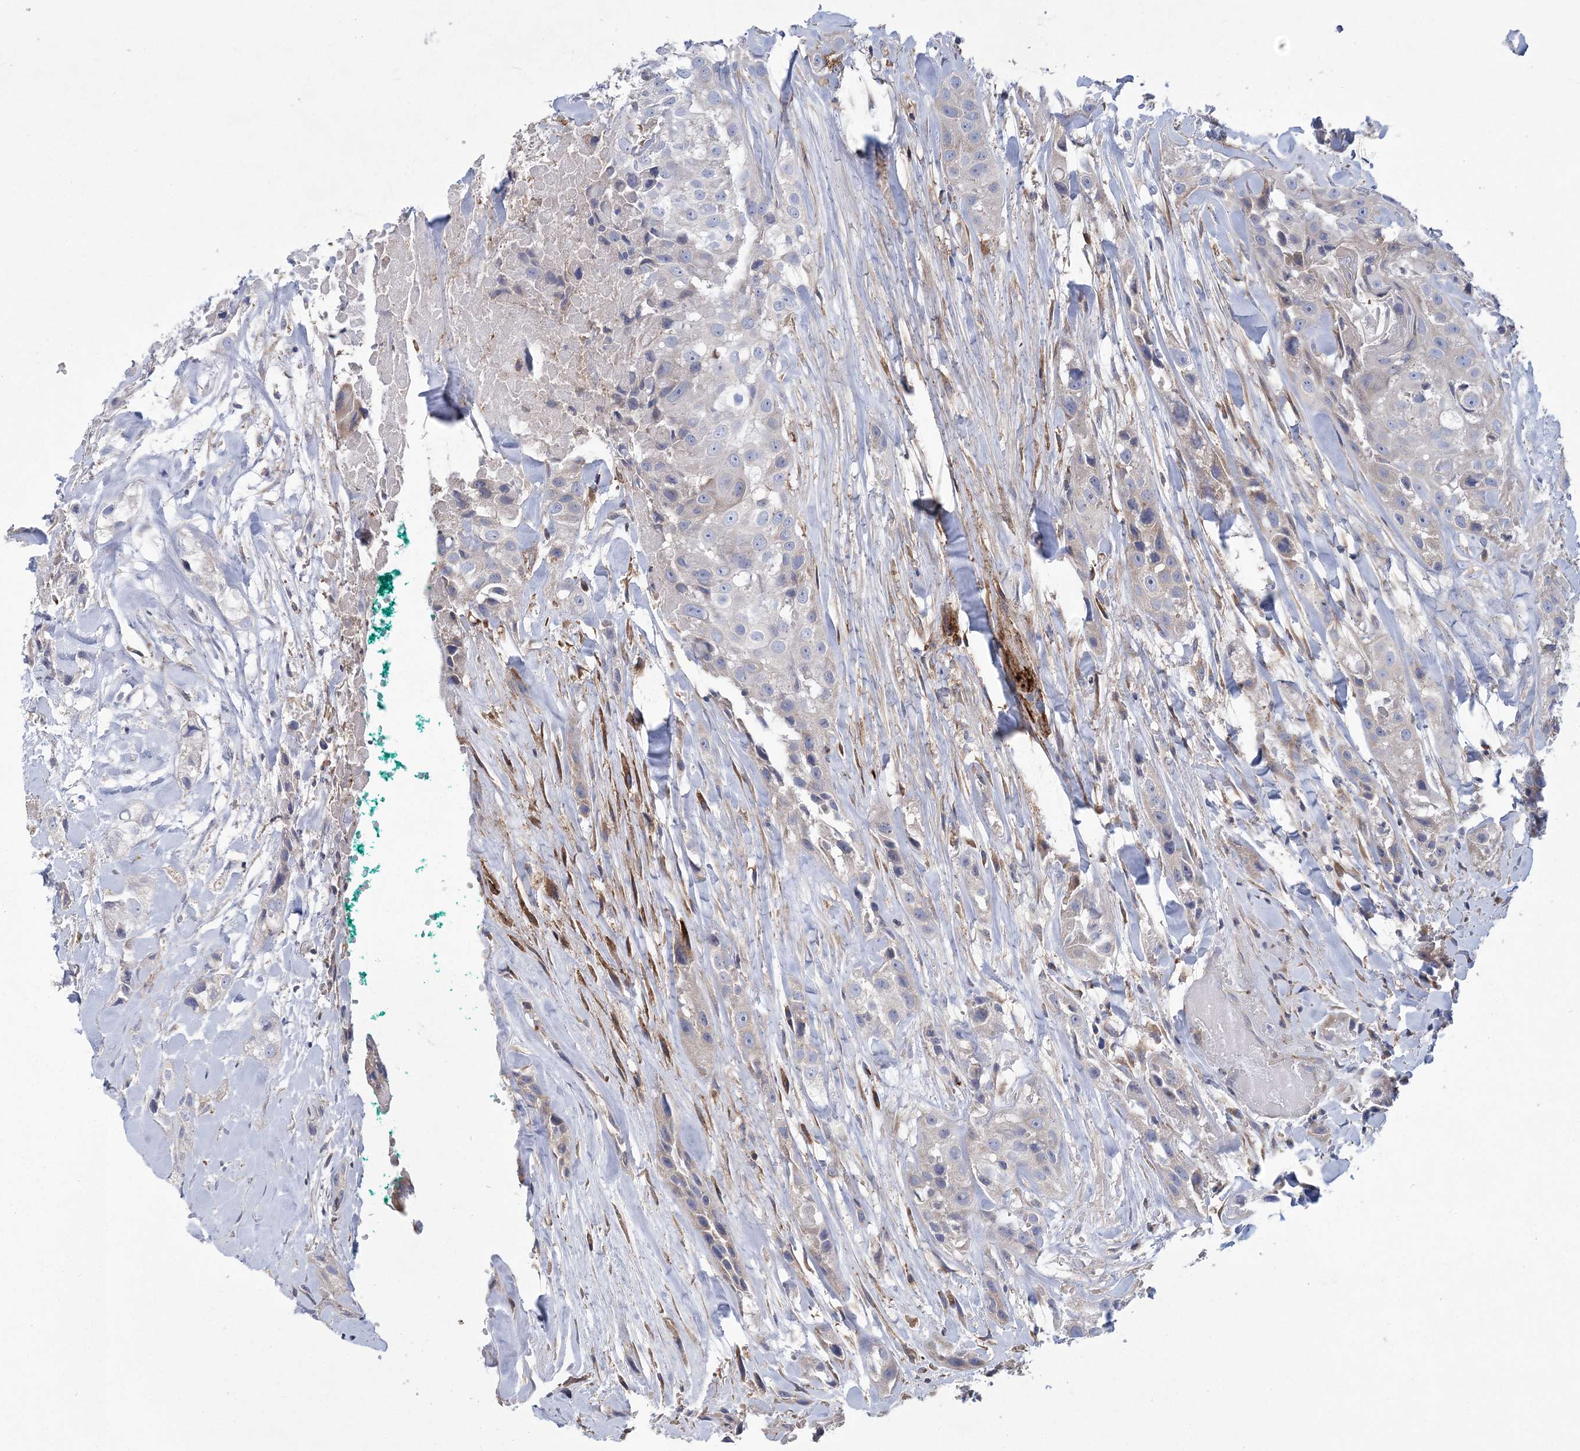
{"staining": {"intensity": "negative", "quantity": "none", "location": "none"}, "tissue": "head and neck cancer", "cell_type": "Tumor cells", "image_type": "cancer", "snomed": [{"axis": "morphology", "description": "Normal tissue, NOS"}, {"axis": "morphology", "description": "Squamous cell carcinoma, NOS"}, {"axis": "topography", "description": "Skeletal muscle"}, {"axis": "topography", "description": "Head-Neck"}], "caption": "Human head and neck cancer stained for a protein using IHC demonstrates no expression in tumor cells.", "gene": "ARSJ", "patient": {"sex": "male", "age": 51}}